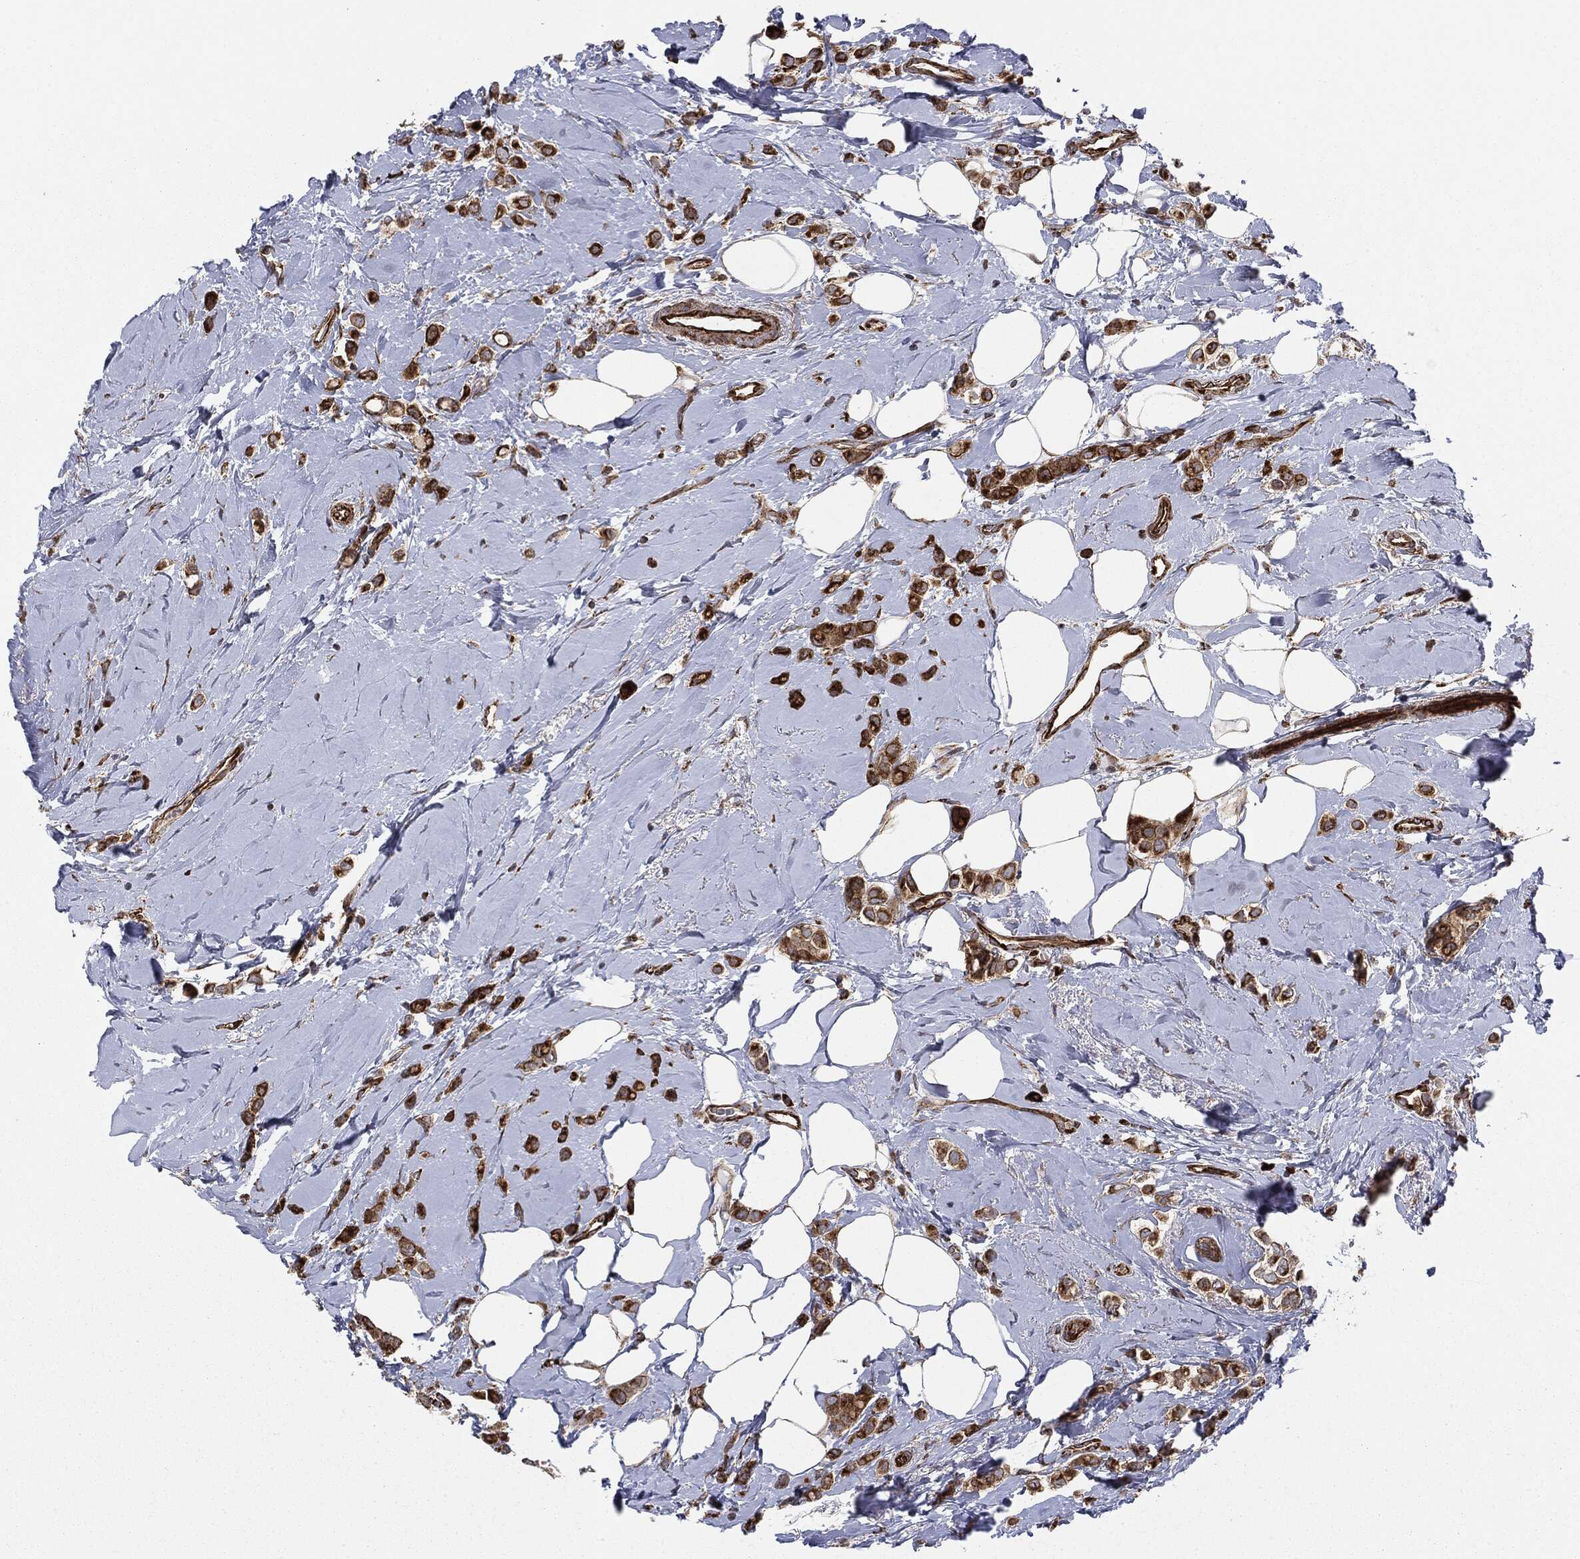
{"staining": {"intensity": "strong", "quantity": ">75%", "location": "cytoplasmic/membranous"}, "tissue": "breast cancer", "cell_type": "Tumor cells", "image_type": "cancer", "snomed": [{"axis": "morphology", "description": "Lobular carcinoma"}, {"axis": "topography", "description": "Breast"}], "caption": "Human breast lobular carcinoma stained with a brown dye reveals strong cytoplasmic/membranous positive positivity in about >75% of tumor cells.", "gene": "CYLD", "patient": {"sex": "female", "age": 66}}